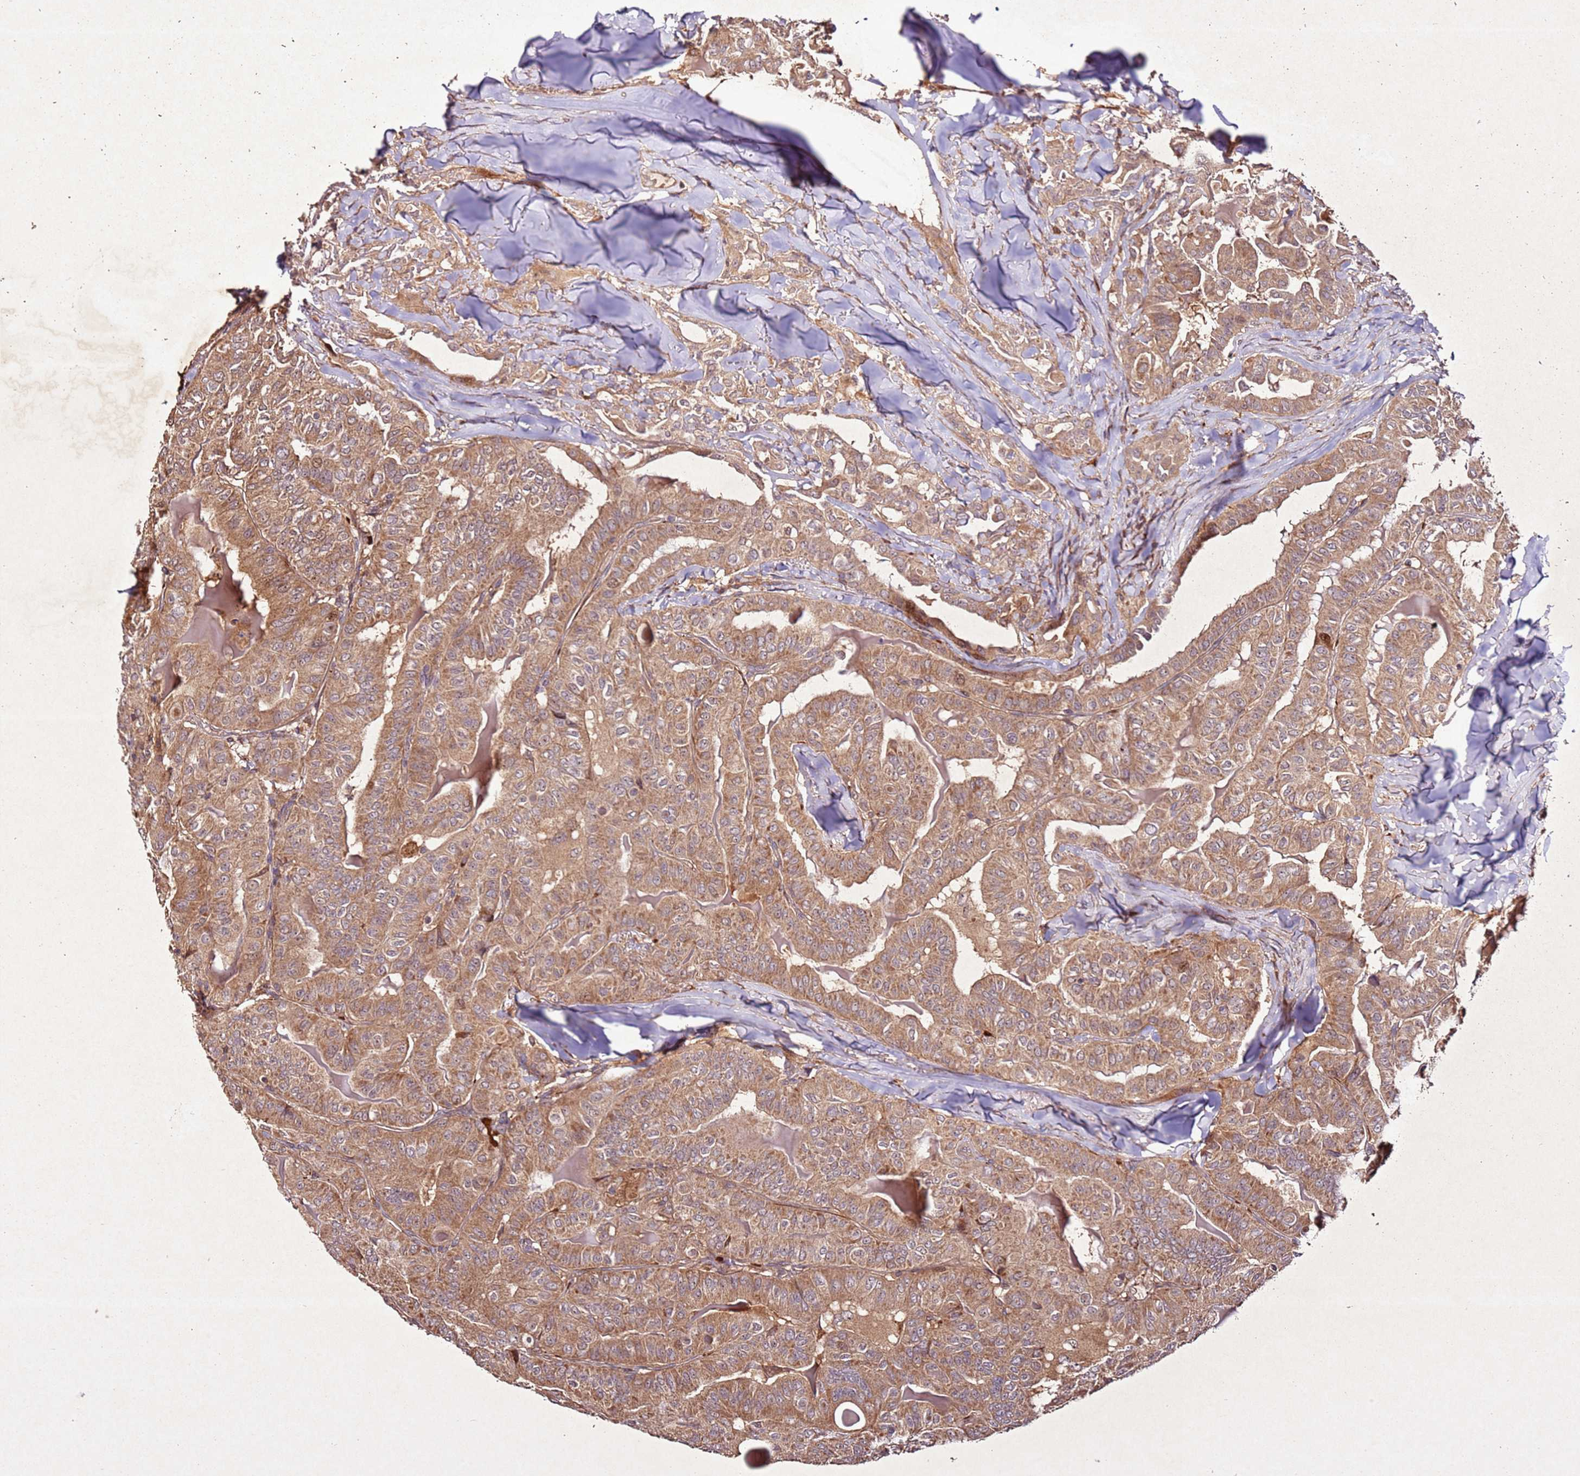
{"staining": {"intensity": "moderate", "quantity": ">75%", "location": "cytoplasmic/membranous"}, "tissue": "thyroid cancer", "cell_type": "Tumor cells", "image_type": "cancer", "snomed": [{"axis": "morphology", "description": "Papillary adenocarcinoma, NOS"}, {"axis": "topography", "description": "Thyroid gland"}], "caption": "Immunohistochemistry (DAB (3,3'-diaminobenzidine)) staining of human thyroid papillary adenocarcinoma exhibits moderate cytoplasmic/membranous protein positivity in about >75% of tumor cells. (DAB (3,3'-diaminobenzidine) IHC, brown staining for protein, blue staining for nuclei).", "gene": "PTMA", "patient": {"sex": "female", "age": 68}}